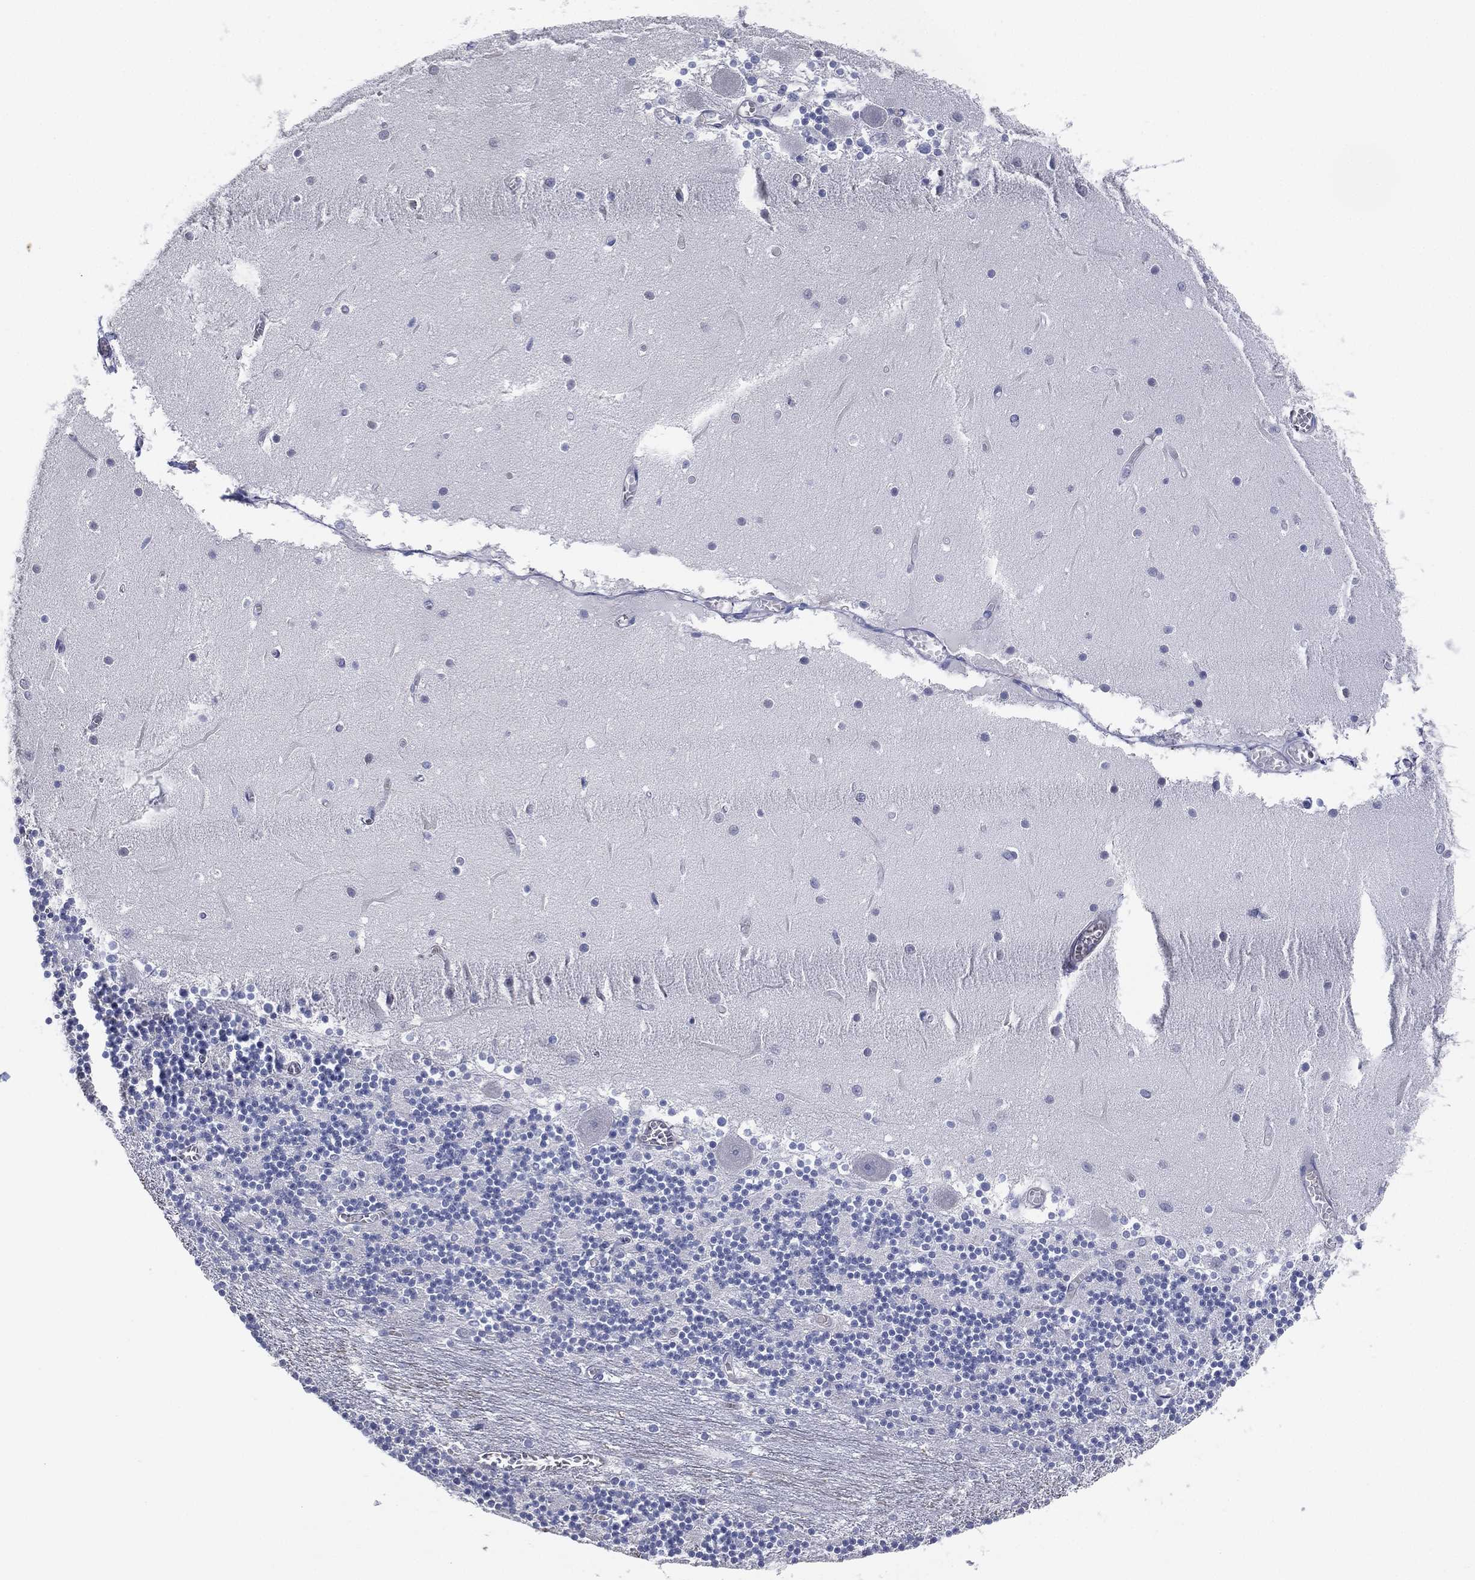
{"staining": {"intensity": "negative", "quantity": "none", "location": "none"}, "tissue": "cerebellum", "cell_type": "Cells in granular layer", "image_type": "normal", "snomed": [{"axis": "morphology", "description": "Normal tissue, NOS"}, {"axis": "topography", "description": "Cerebellum"}], "caption": "Immunohistochemical staining of benign cerebellum displays no significant positivity in cells in granular layer.", "gene": "CFTR", "patient": {"sex": "female", "age": 28}}